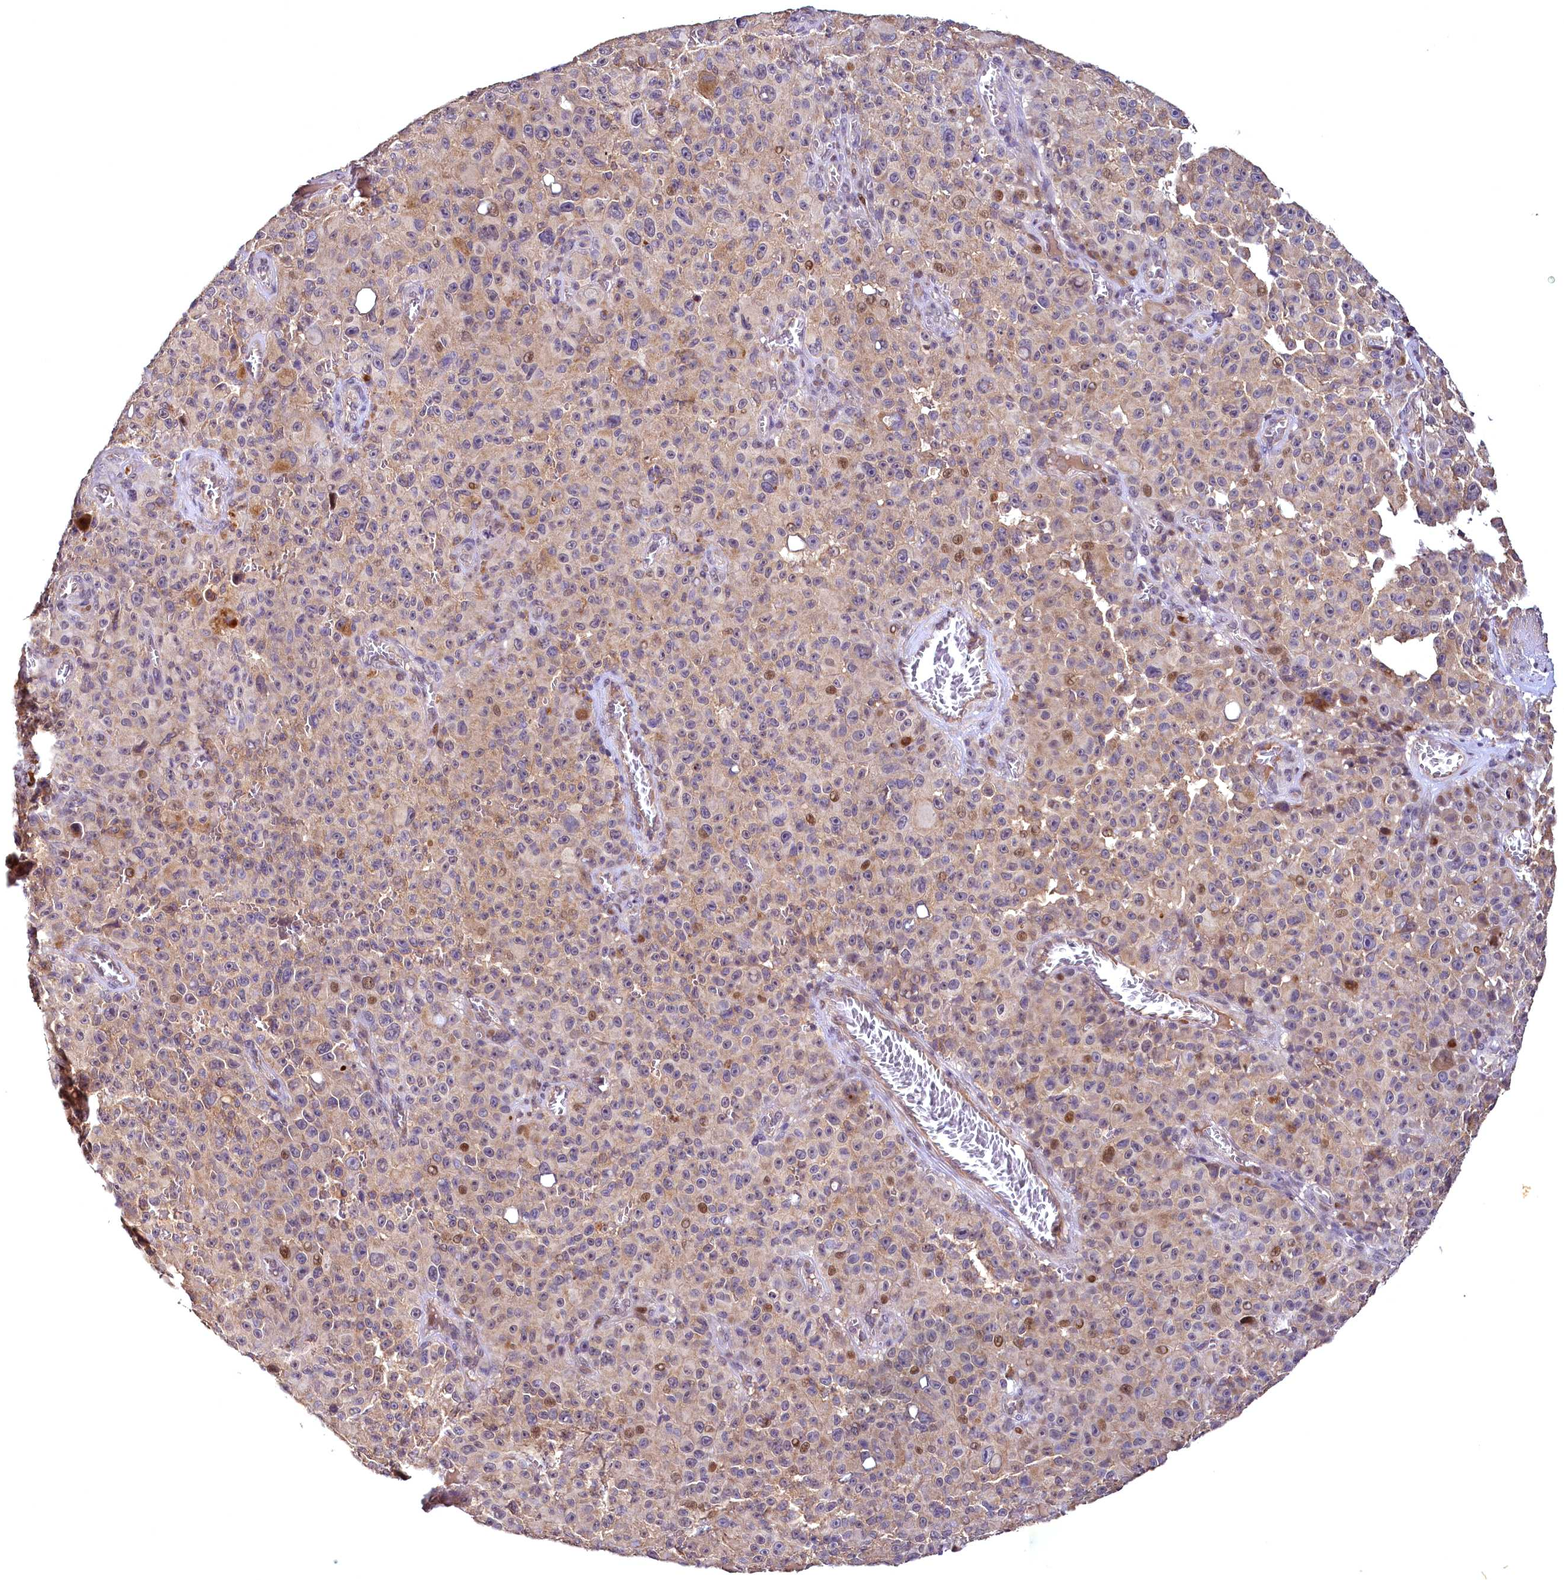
{"staining": {"intensity": "moderate", "quantity": "<25%", "location": "nuclear"}, "tissue": "melanoma", "cell_type": "Tumor cells", "image_type": "cancer", "snomed": [{"axis": "morphology", "description": "Malignant melanoma, NOS"}, {"axis": "topography", "description": "Skin"}], "caption": "High-magnification brightfield microscopy of melanoma stained with DAB (brown) and counterstained with hematoxylin (blue). tumor cells exhibit moderate nuclear expression is present in about<25% of cells. (brown staining indicates protein expression, while blue staining denotes nuclei).", "gene": "TMEM39A", "patient": {"sex": "female", "age": 82}}